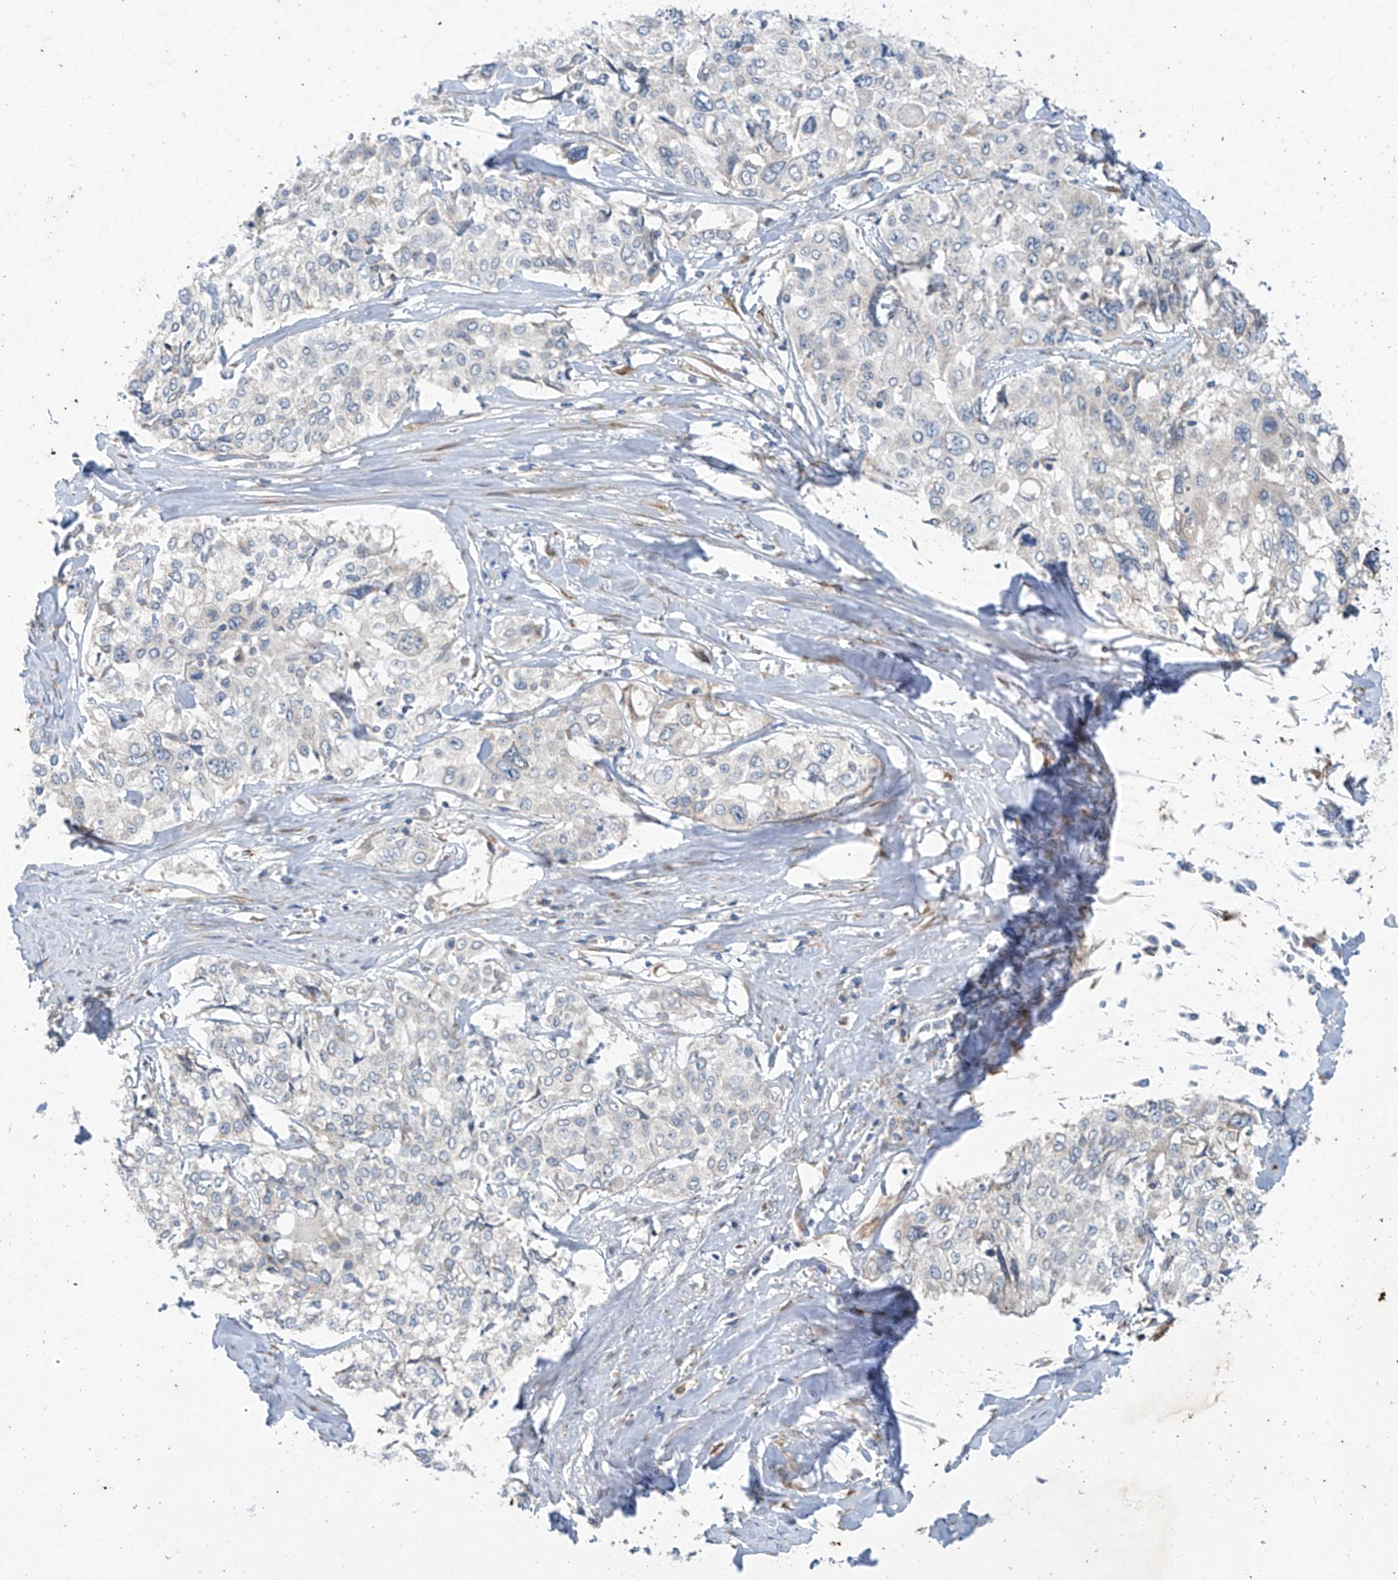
{"staining": {"intensity": "negative", "quantity": "none", "location": "none"}, "tissue": "cervical cancer", "cell_type": "Tumor cells", "image_type": "cancer", "snomed": [{"axis": "morphology", "description": "Squamous cell carcinoma, NOS"}, {"axis": "topography", "description": "Cervix"}], "caption": "High power microscopy image of an immunohistochemistry histopathology image of cervical squamous cell carcinoma, revealing no significant staining in tumor cells.", "gene": "EOMES", "patient": {"sex": "female", "age": 31}}